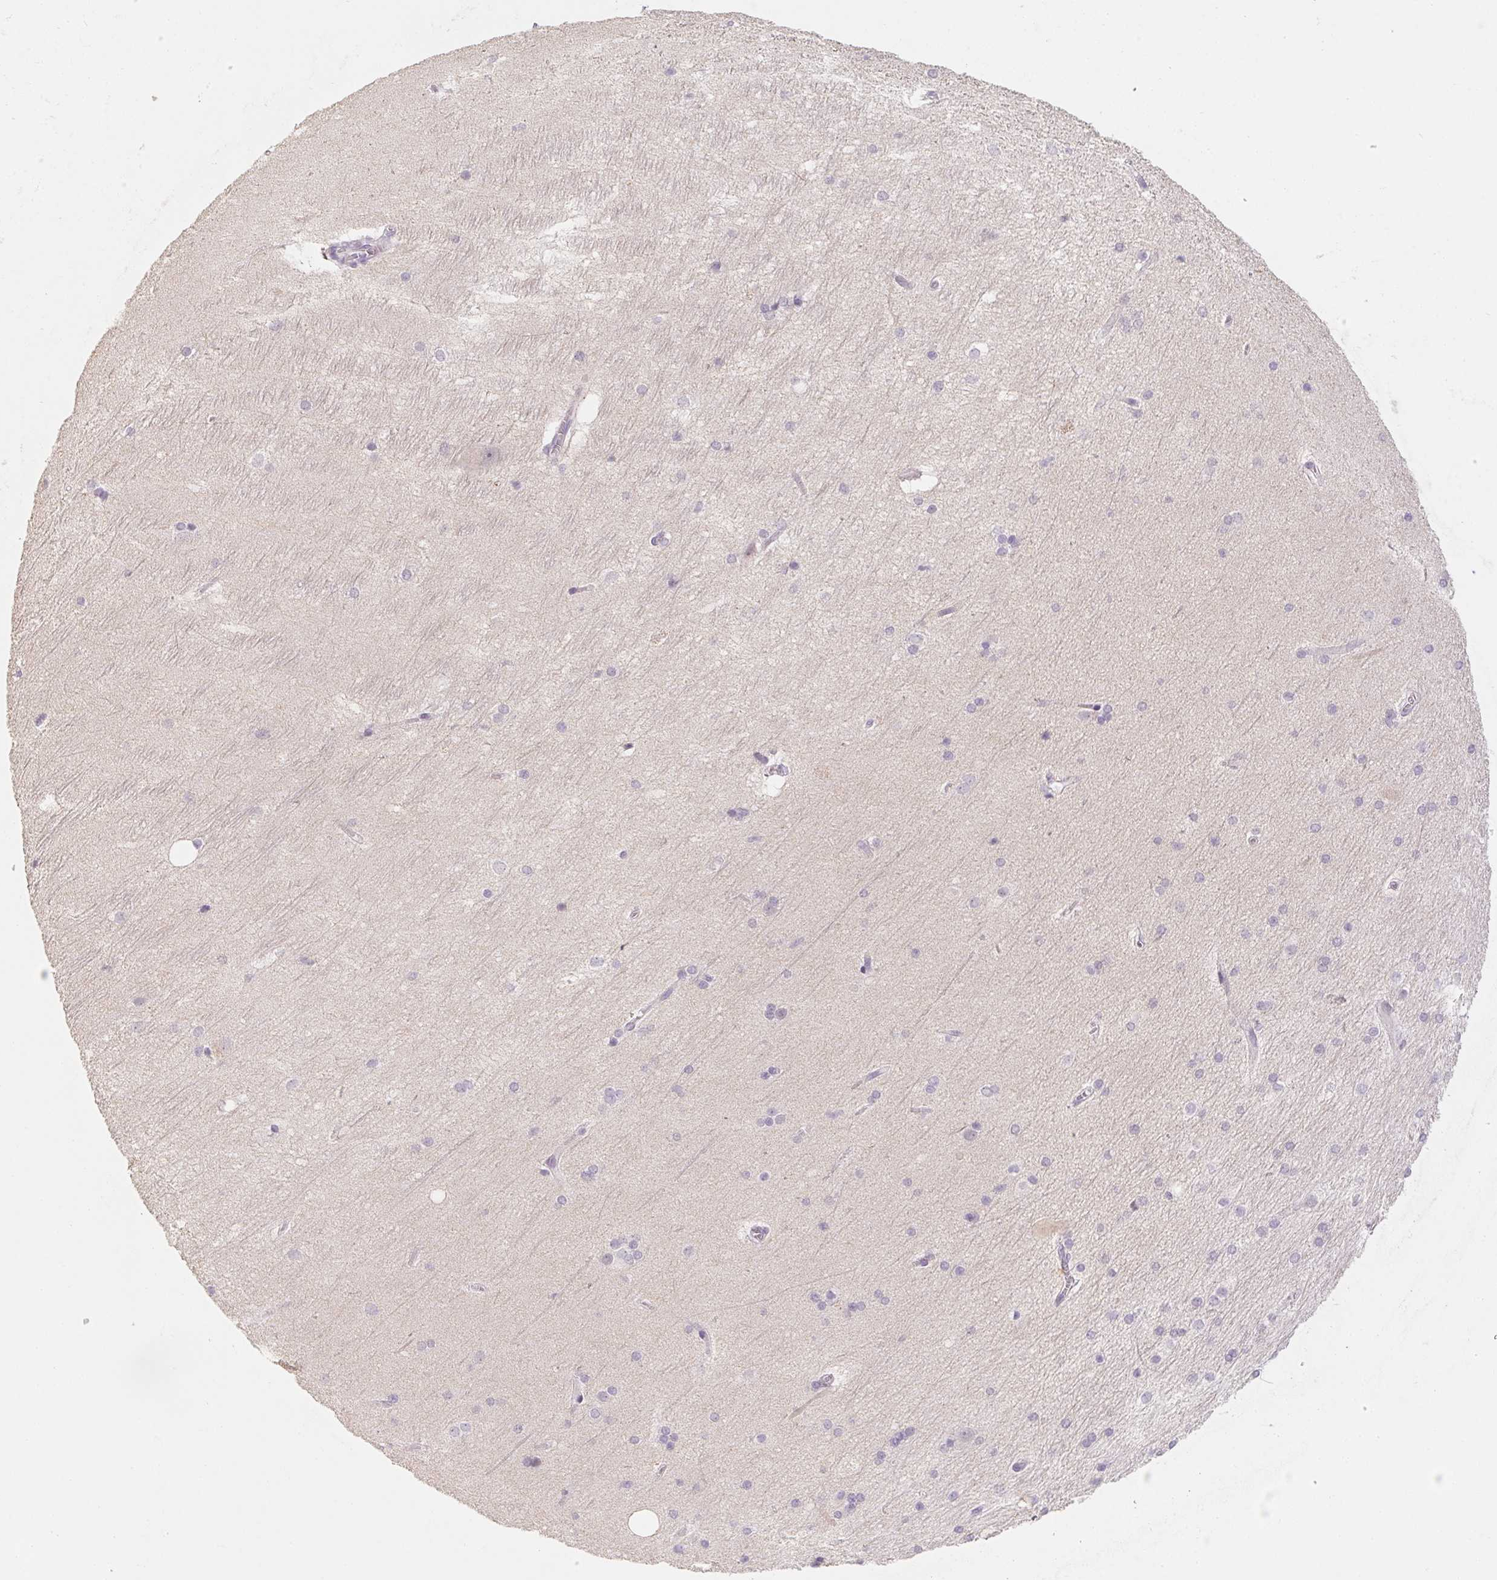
{"staining": {"intensity": "negative", "quantity": "none", "location": "none"}, "tissue": "hippocampus", "cell_type": "Glial cells", "image_type": "normal", "snomed": [{"axis": "morphology", "description": "Normal tissue, NOS"}, {"axis": "topography", "description": "Cerebral cortex"}, {"axis": "topography", "description": "Hippocampus"}], "caption": "An immunohistochemistry photomicrograph of normal hippocampus is shown. There is no staining in glial cells of hippocampus. The staining was performed using DAB to visualize the protein expression in brown, while the nuclei were stained in blue with hematoxylin (Magnification: 20x).", "gene": "CAPZA3", "patient": {"sex": "female", "age": 19}}